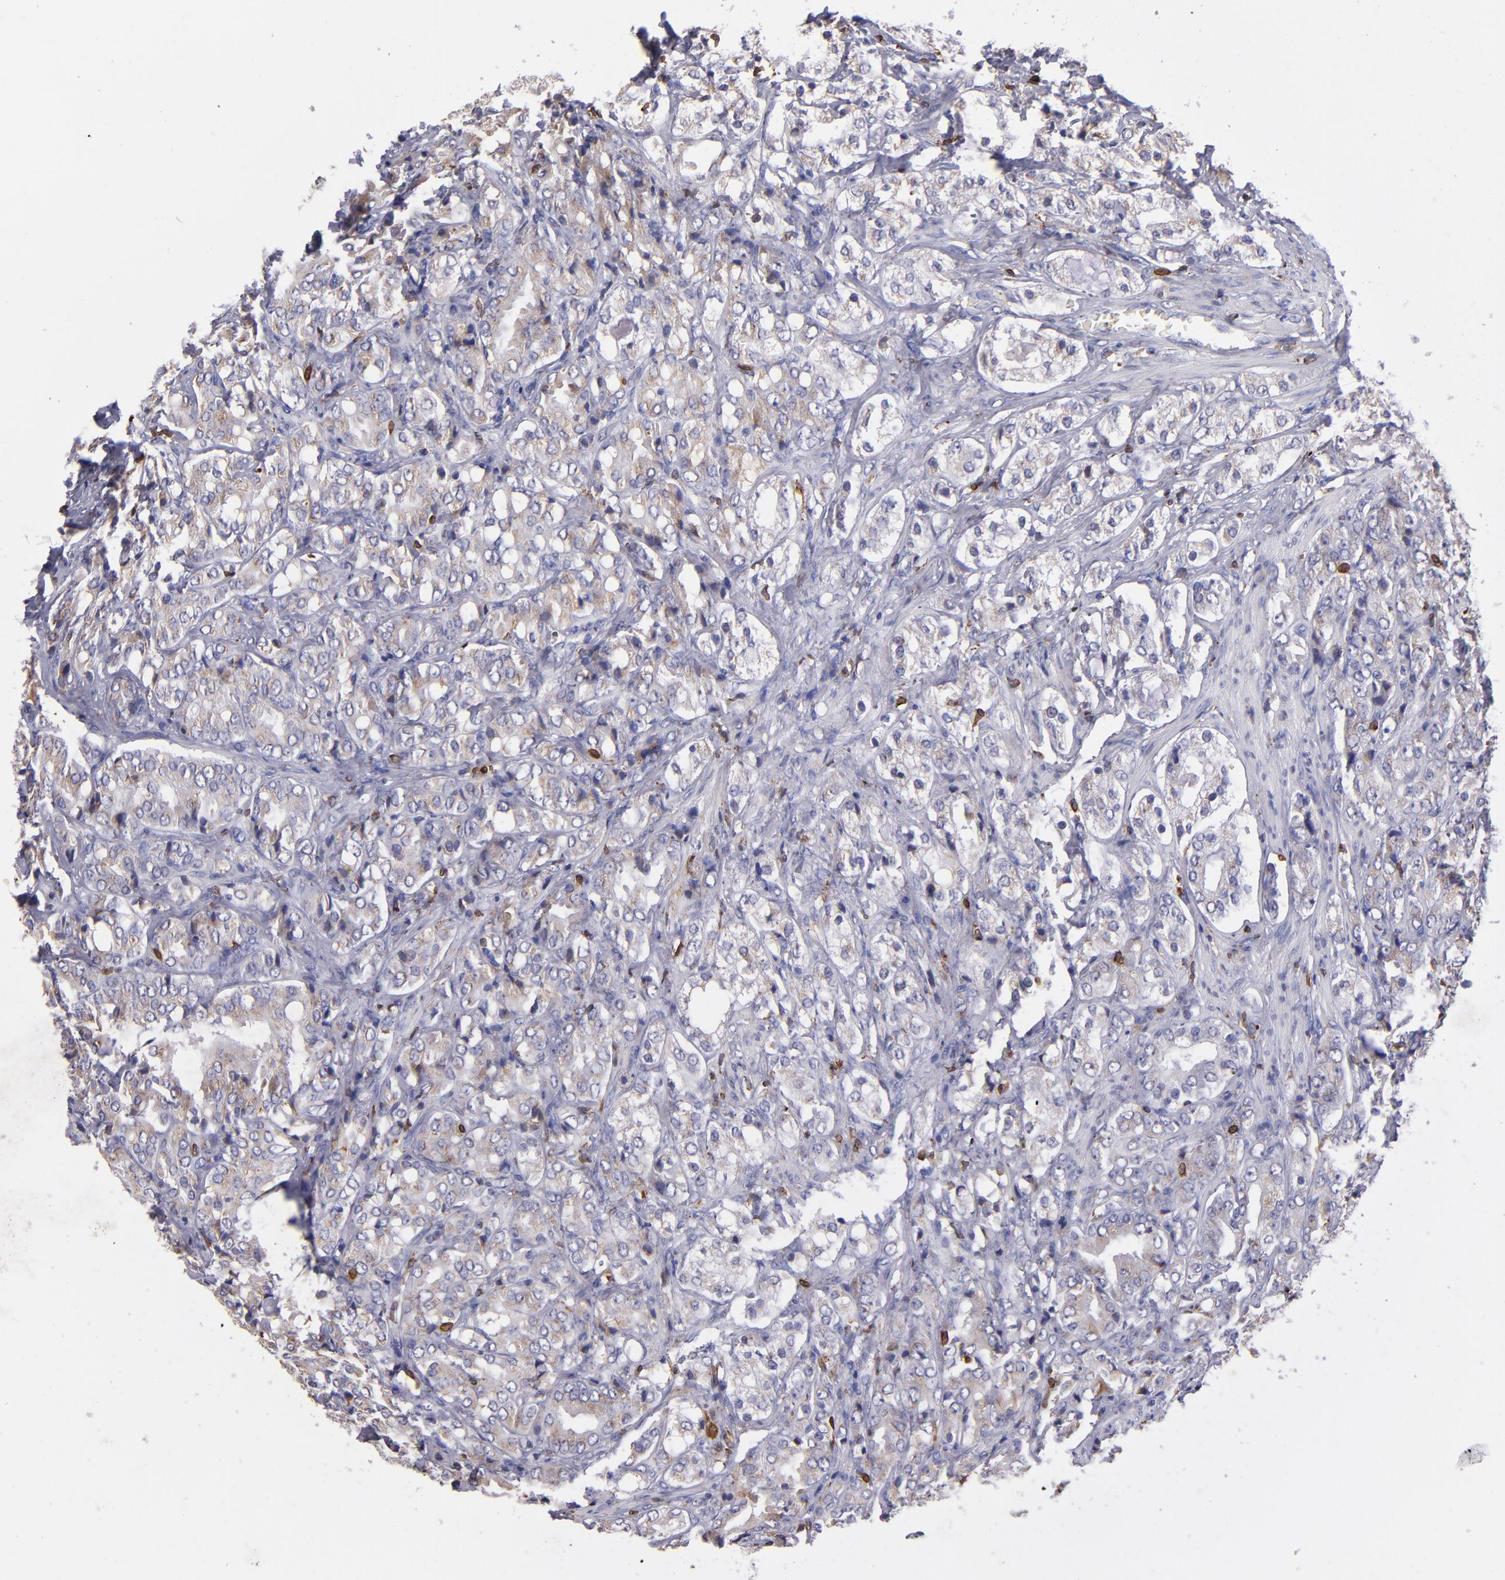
{"staining": {"intensity": "weak", "quantity": ">75%", "location": "cytoplasmic/membranous"}, "tissue": "prostate cancer", "cell_type": "Tumor cells", "image_type": "cancer", "snomed": [{"axis": "morphology", "description": "Adenocarcinoma, High grade"}, {"axis": "topography", "description": "Prostate"}], "caption": "About >75% of tumor cells in human prostate cancer (adenocarcinoma (high-grade)) reveal weak cytoplasmic/membranous protein positivity as visualized by brown immunohistochemical staining.", "gene": "PTGS1", "patient": {"sex": "male", "age": 68}}